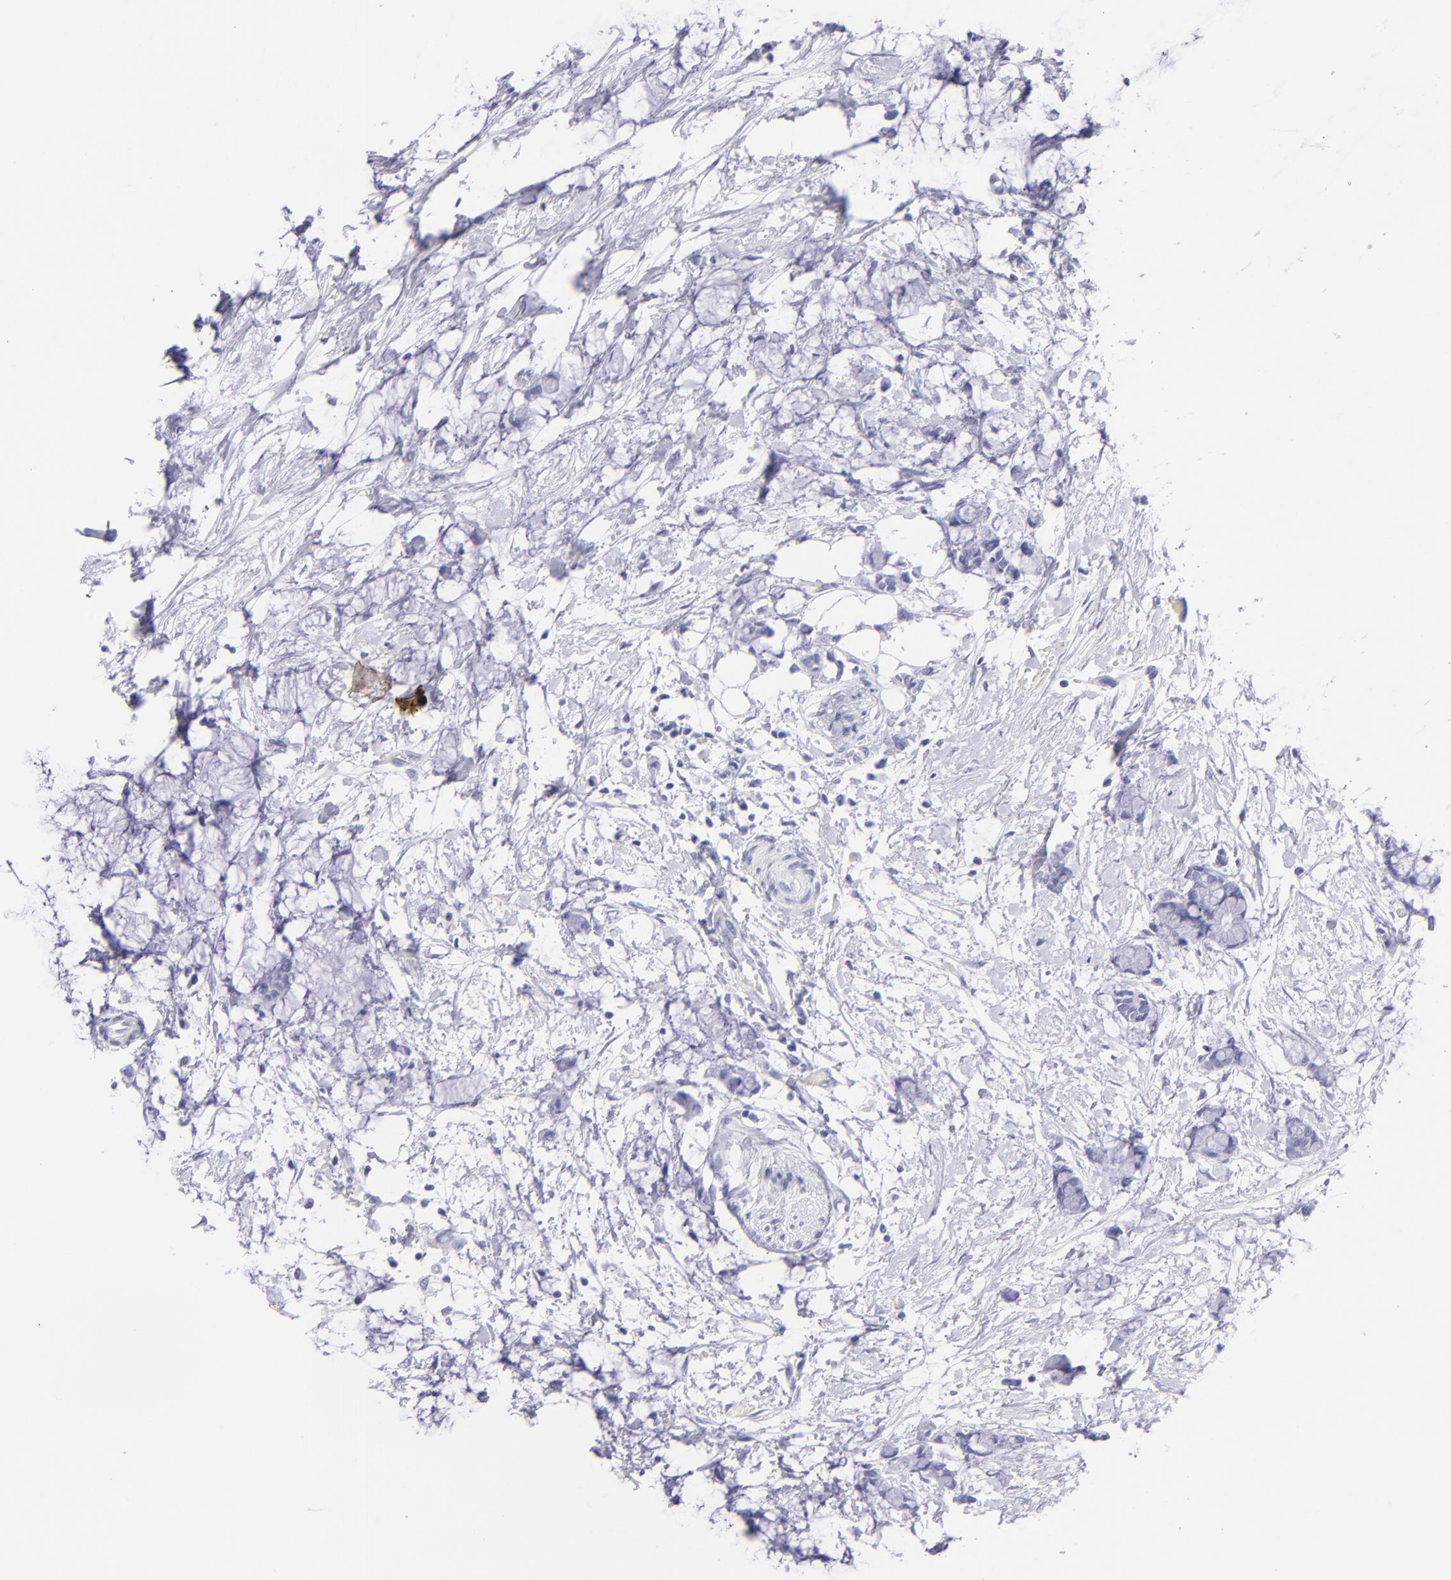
{"staining": {"intensity": "negative", "quantity": "none", "location": "none"}, "tissue": "colorectal cancer", "cell_type": "Tumor cells", "image_type": "cancer", "snomed": [{"axis": "morphology", "description": "Normal tissue, NOS"}, {"axis": "morphology", "description": "Adenocarcinoma, NOS"}, {"axis": "topography", "description": "Colon"}, {"axis": "topography", "description": "Peripheral nerve tissue"}], "caption": "DAB immunohistochemical staining of human colorectal cancer displays no significant staining in tumor cells.", "gene": "PIP", "patient": {"sex": "male", "age": 14}}